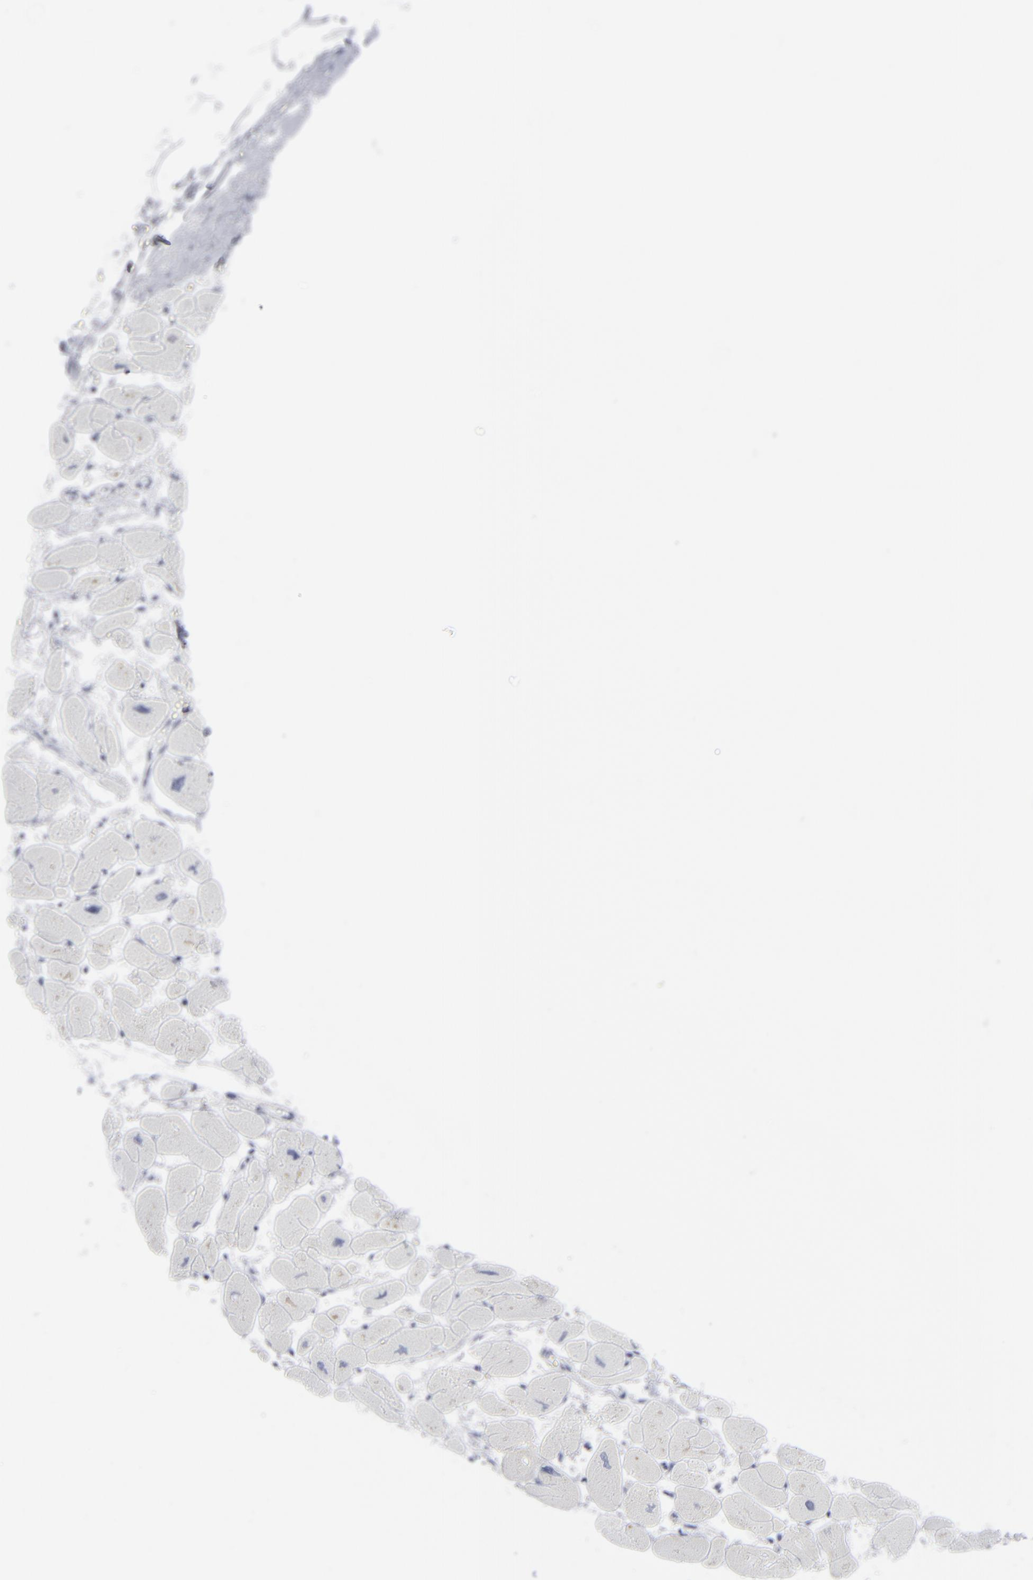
{"staining": {"intensity": "negative", "quantity": "none", "location": "none"}, "tissue": "heart muscle", "cell_type": "Cardiomyocytes", "image_type": "normal", "snomed": [{"axis": "morphology", "description": "Normal tissue, NOS"}, {"axis": "topography", "description": "Heart"}], "caption": "The photomicrograph demonstrates no significant positivity in cardiomyocytes of heart muscle.", "gene": "MSLN", "patient": {"sex": "female", "age": 54}}